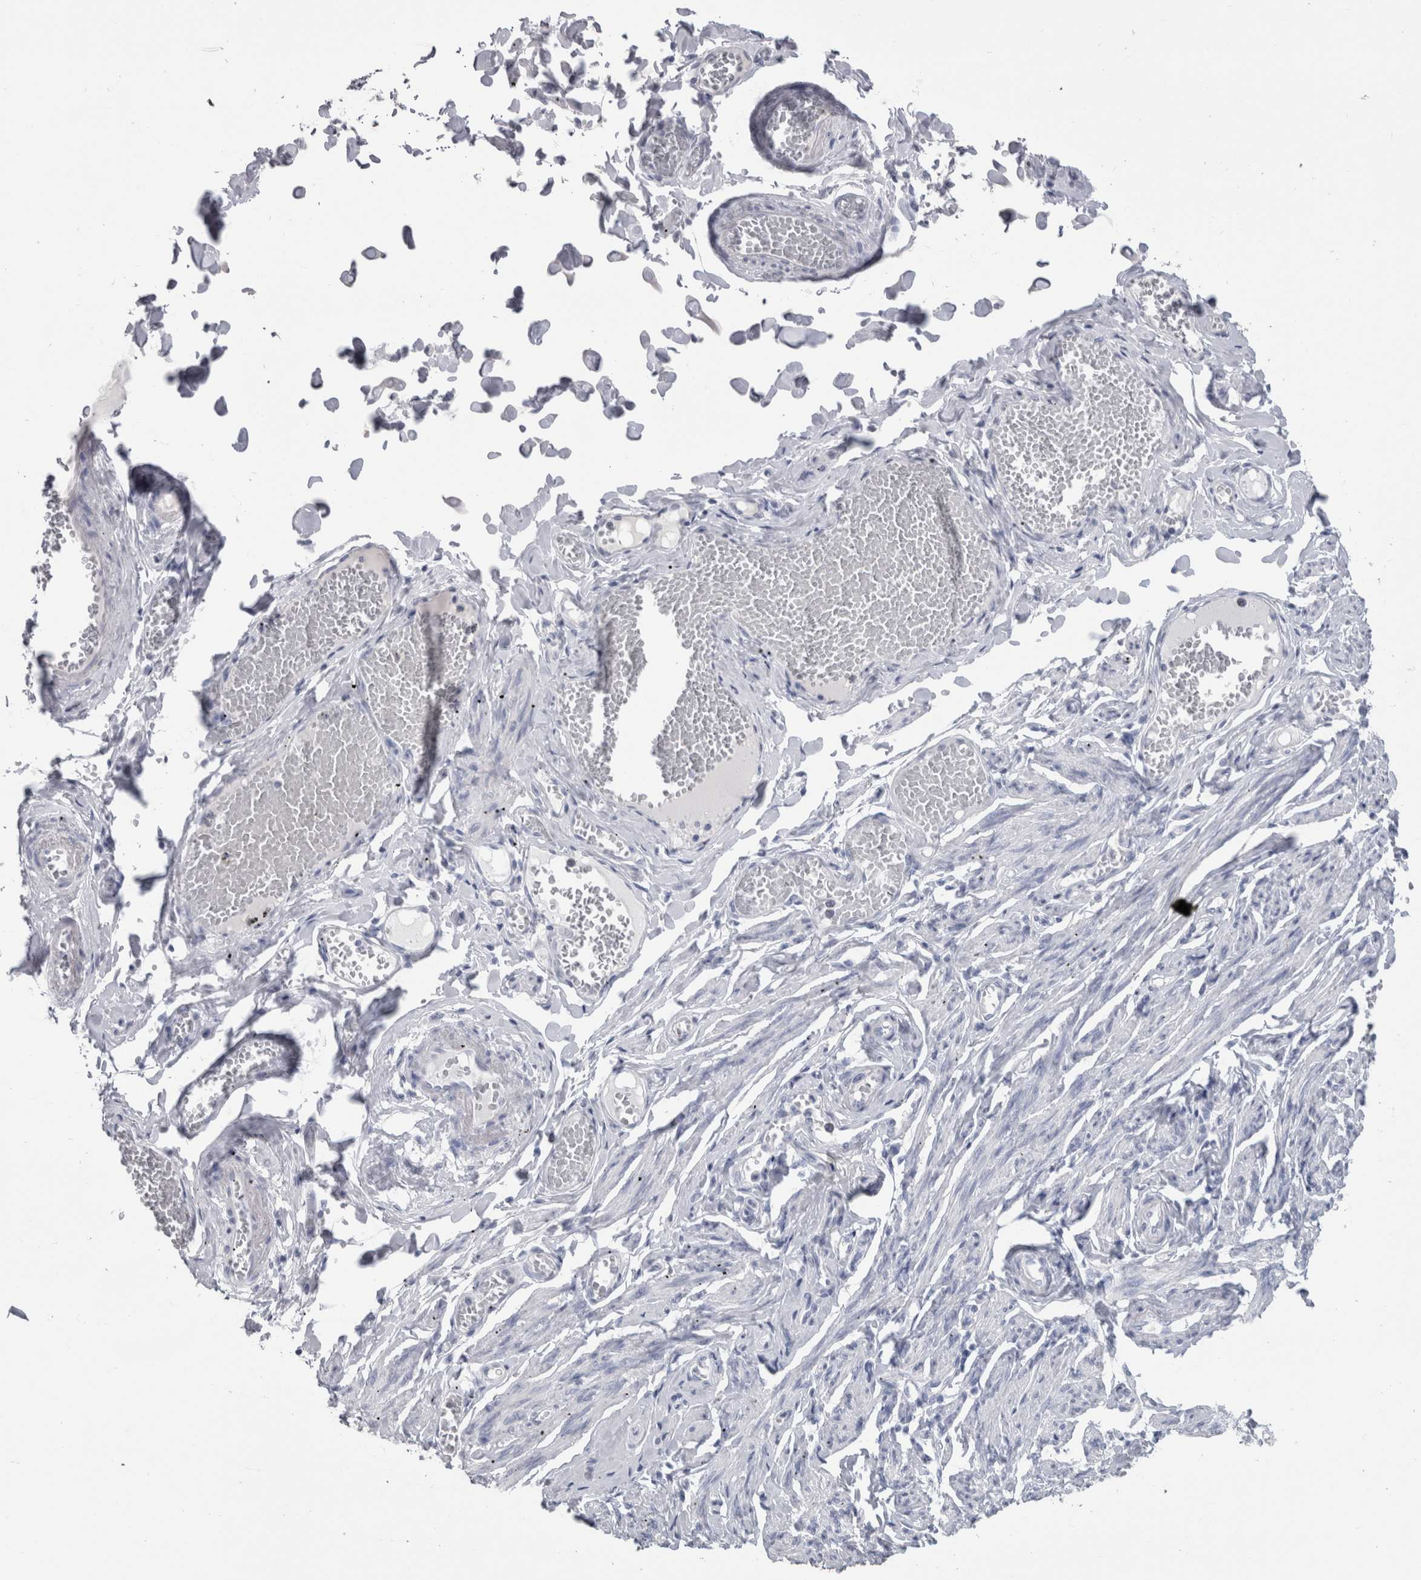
{"staining": {"intensity": "negative", "quantity": "none", "location": "none"}, "tissue": "adipose tissue", "cell_type": "Adipocytes", "image_type": "normal", "snomed": [{"axis": "morphology", "description": "Normal tissue, NOS"}, {"axis": "topography", "description": "Vascular tissue"}, {"axis": "topography", "description": "Fallopian tube"}, {"axis": "topography", "description": "Ovary"}], "caption": "Immunohistochemistry histopathology image of normal adipose tissue stained for a protein (brown), which exhibits no positivity in adipocytes. (DAB (3,3'-diaminobenzidine) IHC, high magnification).", "gene": "PTH", "patient": {"sex": "female", "age": 67}}